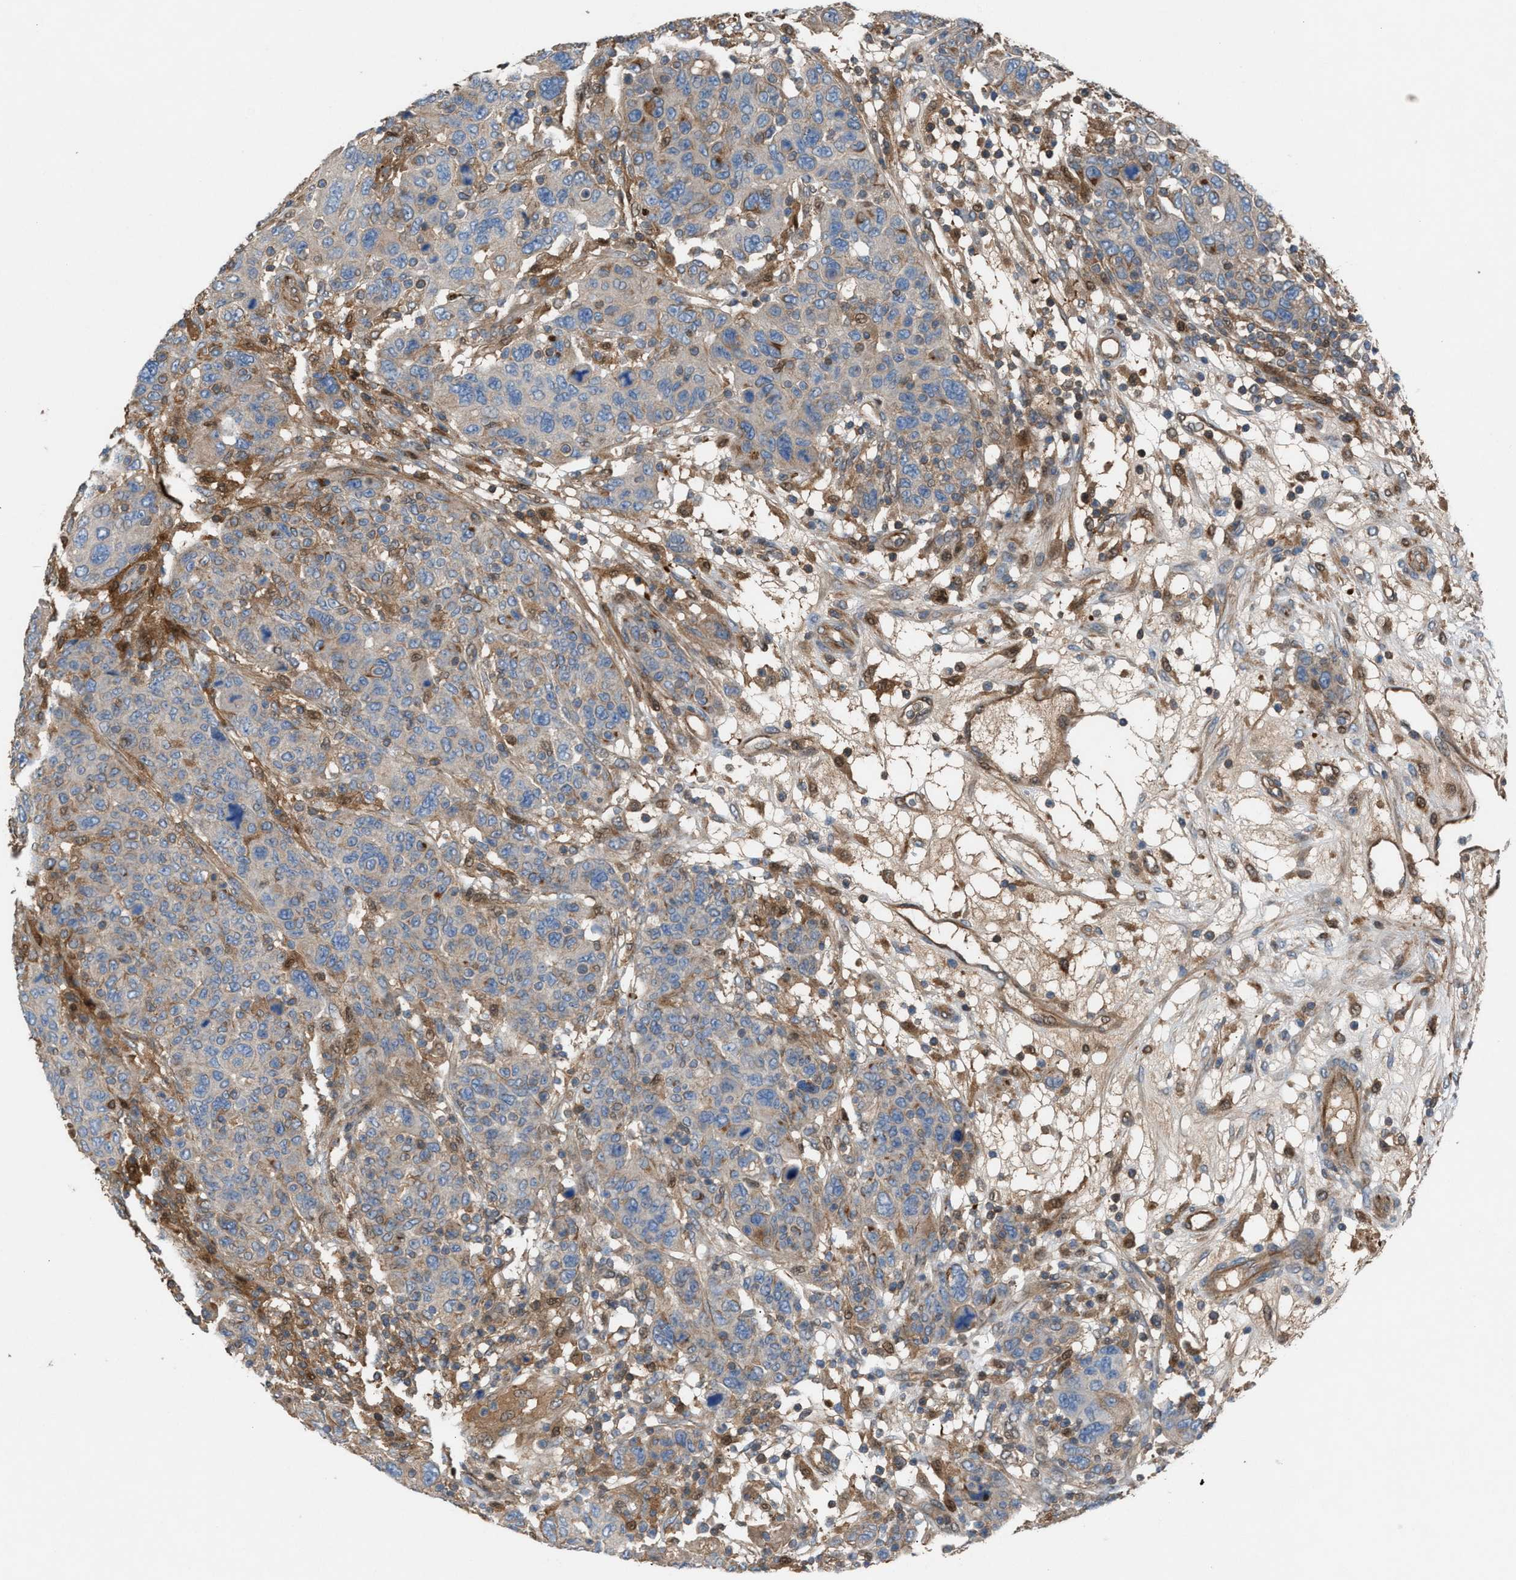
{"staining": {"intensity": "negative", "quantity": "none", "location": "none"}, "tissue": "breast cancer", "cell_type": "Tumor cells", "image_type": "cancer", "snomed": [{"axis": "morphology", "description": "Duct carcinoma"}, {"axis": "topography", "description": "Breast"}], "caption": "This is an IHC micrograph of human intraductal carcinoma (breast). There is no staining in tumor cells.", "gene": "TPK1", "patient": {"sex": "female", "age": 37}}